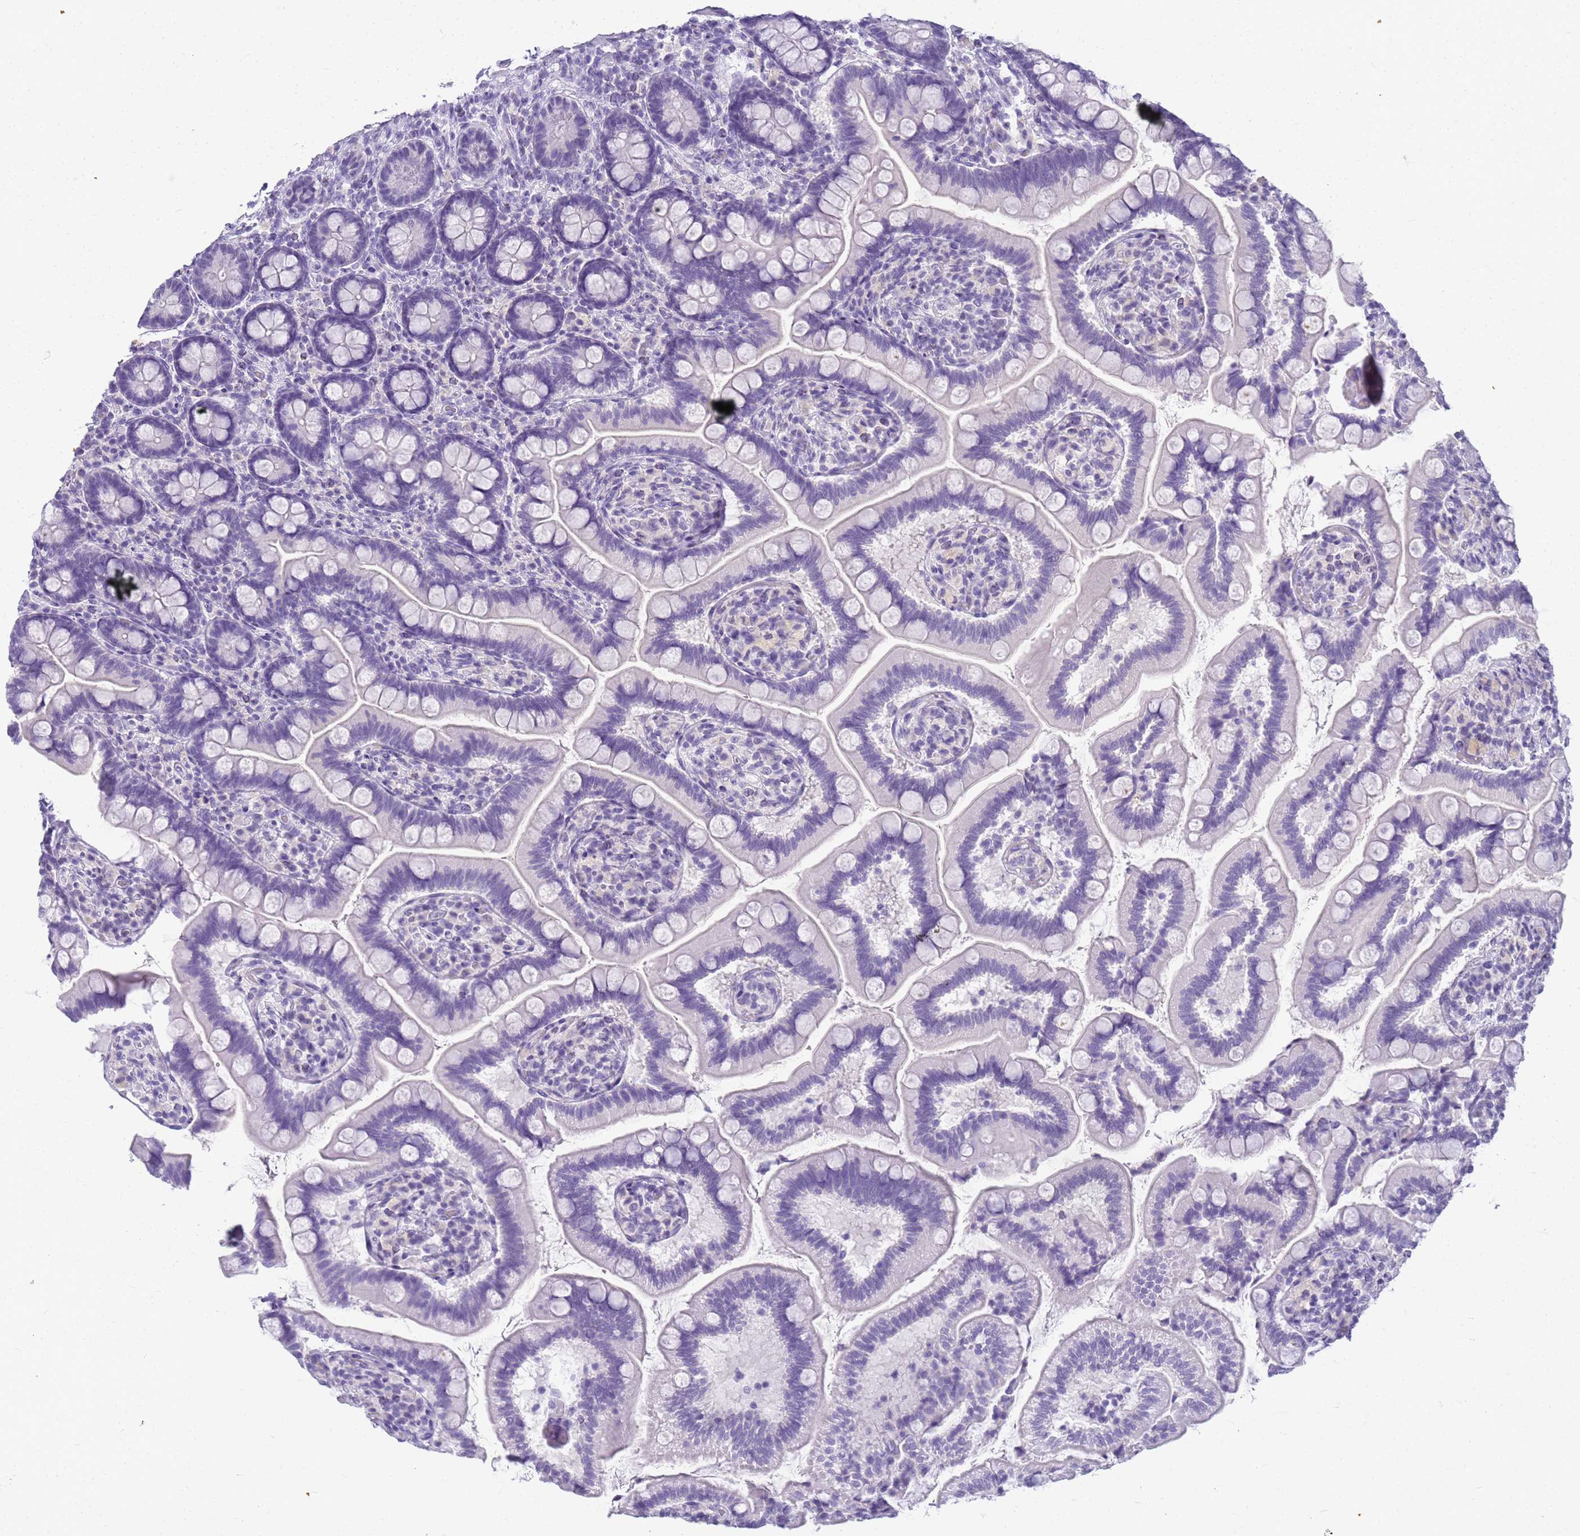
{"staining": {"intensity": "negative", "quantity": "none", "location": "none"}, "tissue": "small intestine", "cell_type": "Glandular cells", "image_type": "normal", "snomed": [{"axis": "morphology", "description": "Normal tissue, NOS"}, {"axis": "topography", "description": "Small intestine"}], "caption": "DAB immunohistochemical staining of normal small intestine shows no significant staining in glandular cells.", "gene": "CFAP100", "patient": {"sex": "female", "age": 64}}